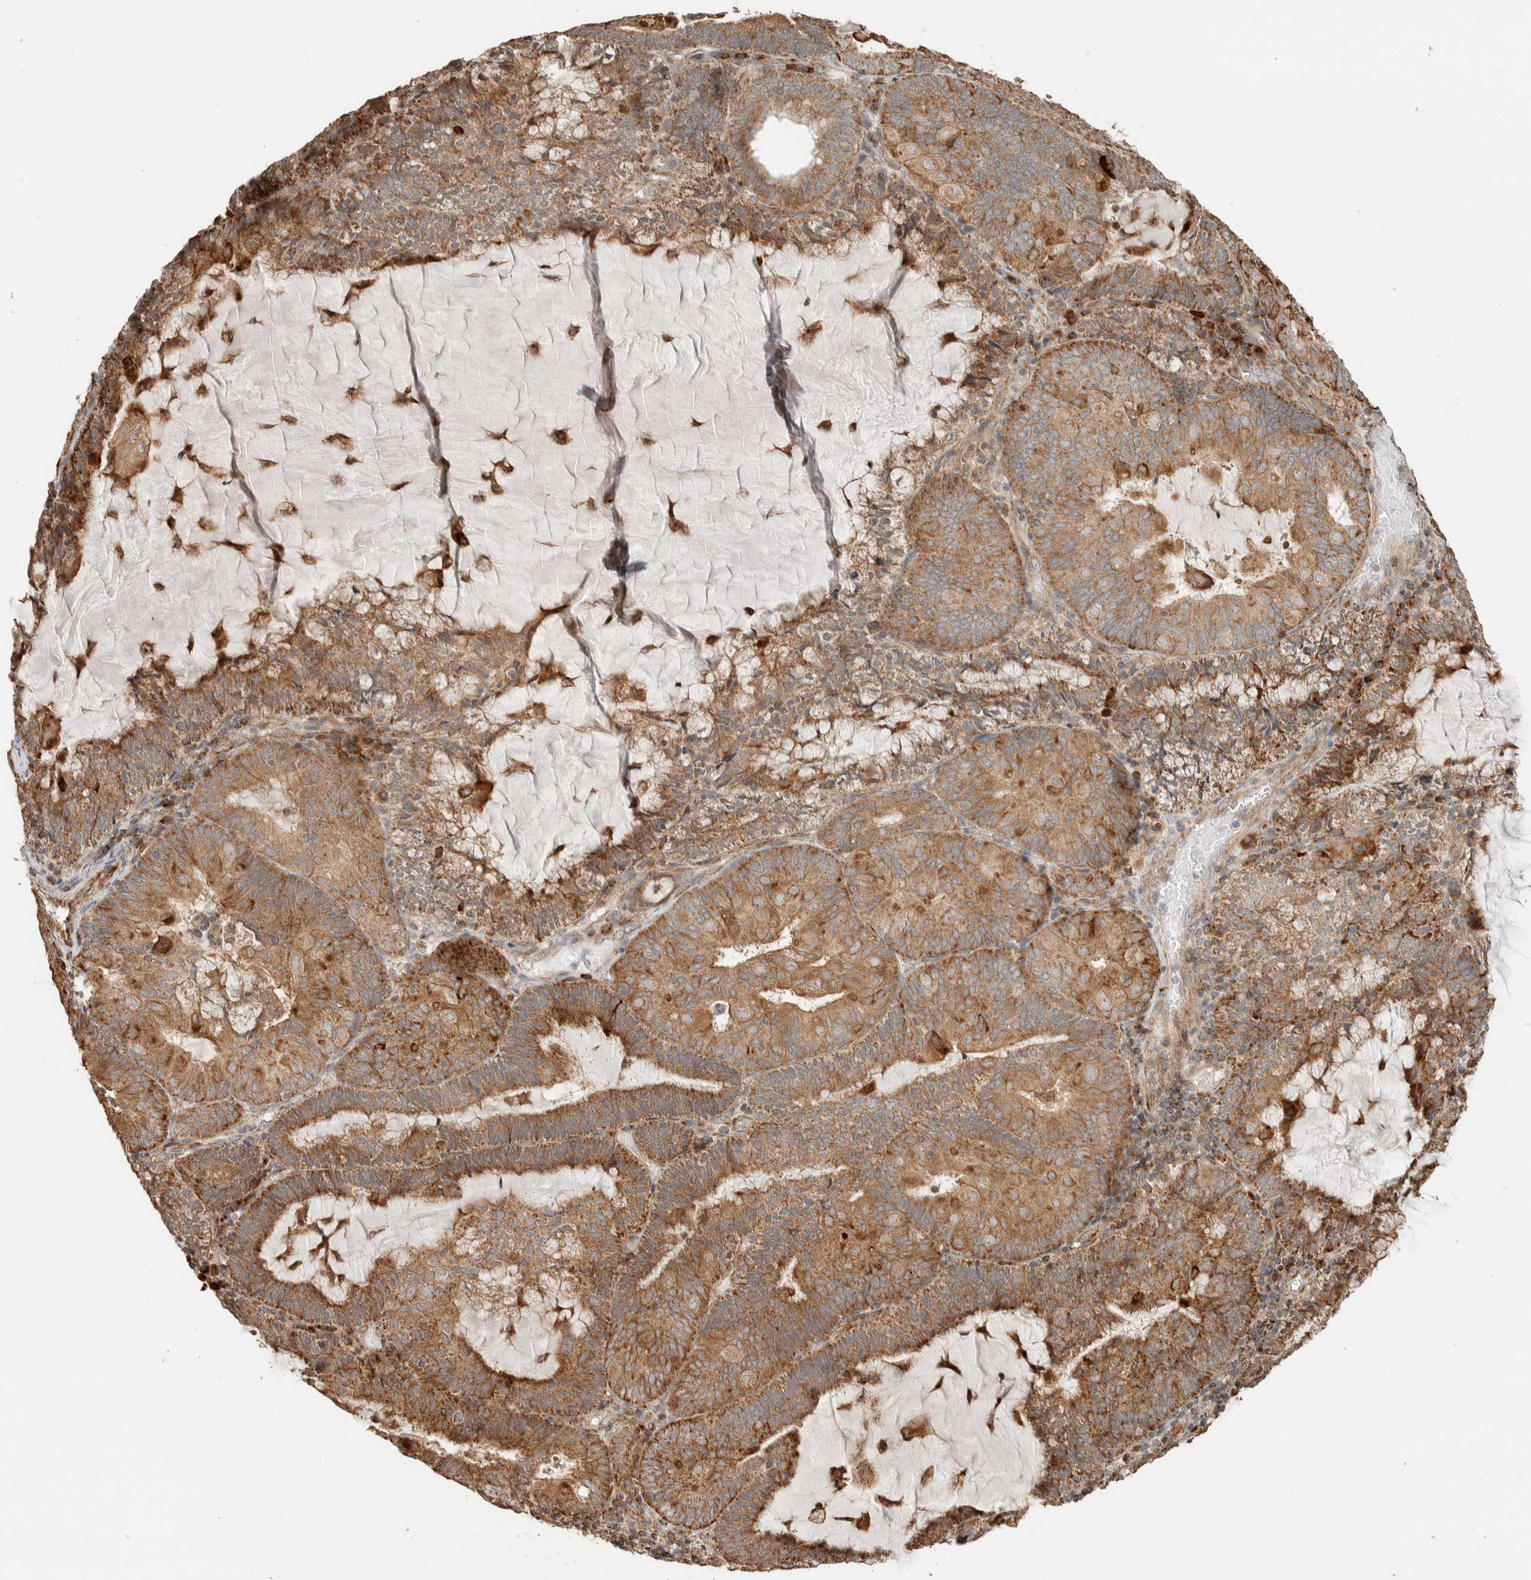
{"staining": {"intensity": "moderate", "quantity": ">75%", "location": "cytoplasmic/membranous"}, "tissue": "endometrial cancer", "cell_type": "Tumor cells", "image_type": "cancer", "snomed": [{"axis": "morphology", "description": "Adenocarcinoma, NOS"}, {"axis": "topography", "description": "Endometrium"}], "caption": "Endometrial cancer stained with immunohistochemistry (IHC) exhibits moderate cytoplasmic/membranous staining in approximately >75% of tumor cells.", "gene": "KIF9", "patient": {"sex": "female", "age": 81}}